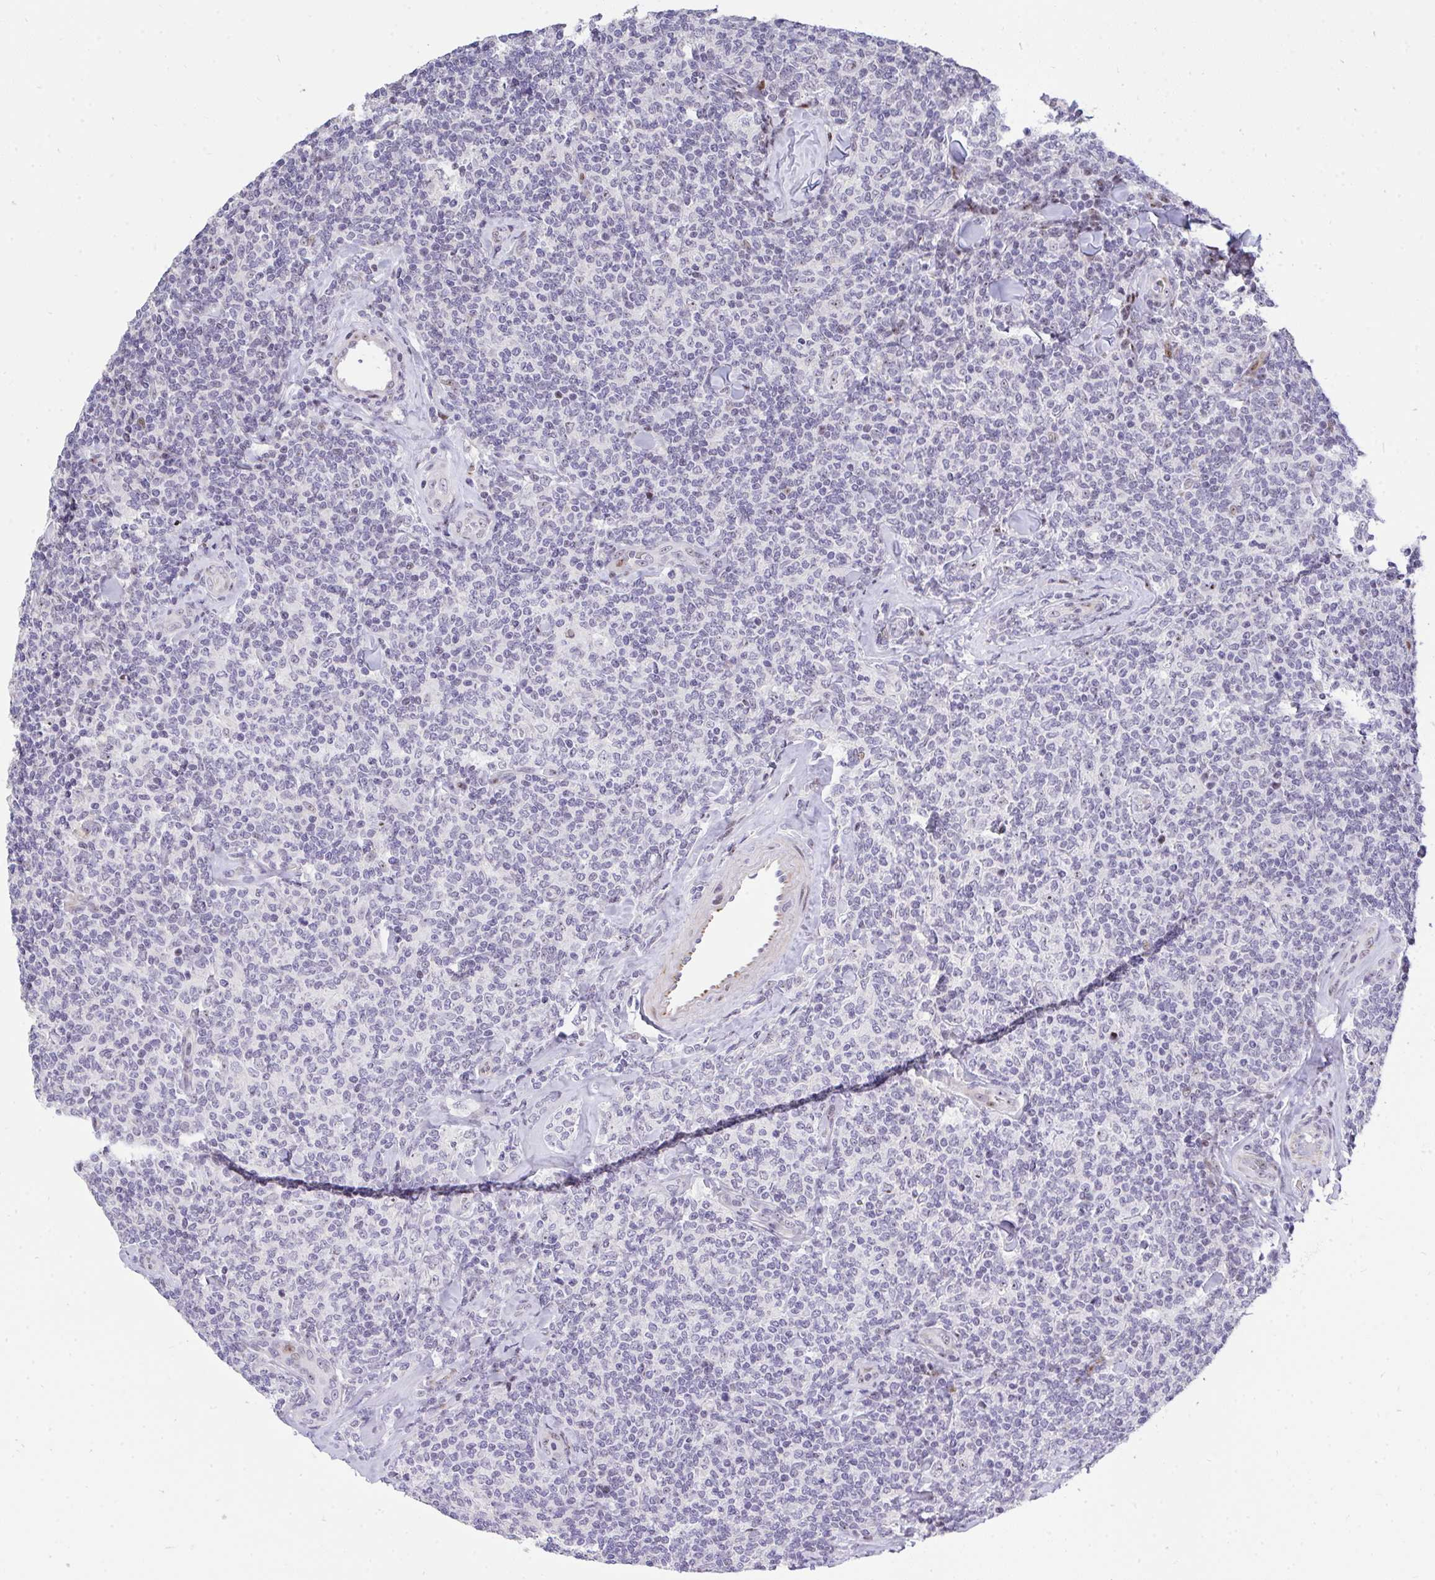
{"staining": {"intensity": "negative", "quantity": "none", "location": "none"}, "tissue": "lymphoma", "cell_type": "Tumor cells", "image_type": "cancer", "snomed": [{"axis": "morphology", "description": "Malignant lymphoma, non-Hodgkin's type, Low grade"}, {"axis": "topography", "description": "Lymph node"}], "caption": "DAB (3,3'-diaminobenzidine) immunohistochemical staining of lymphoma demonstrates no significant expression in tumor cells.", "gene": "PLPPR3", "patient": {"sex": "female", "age": 56}}